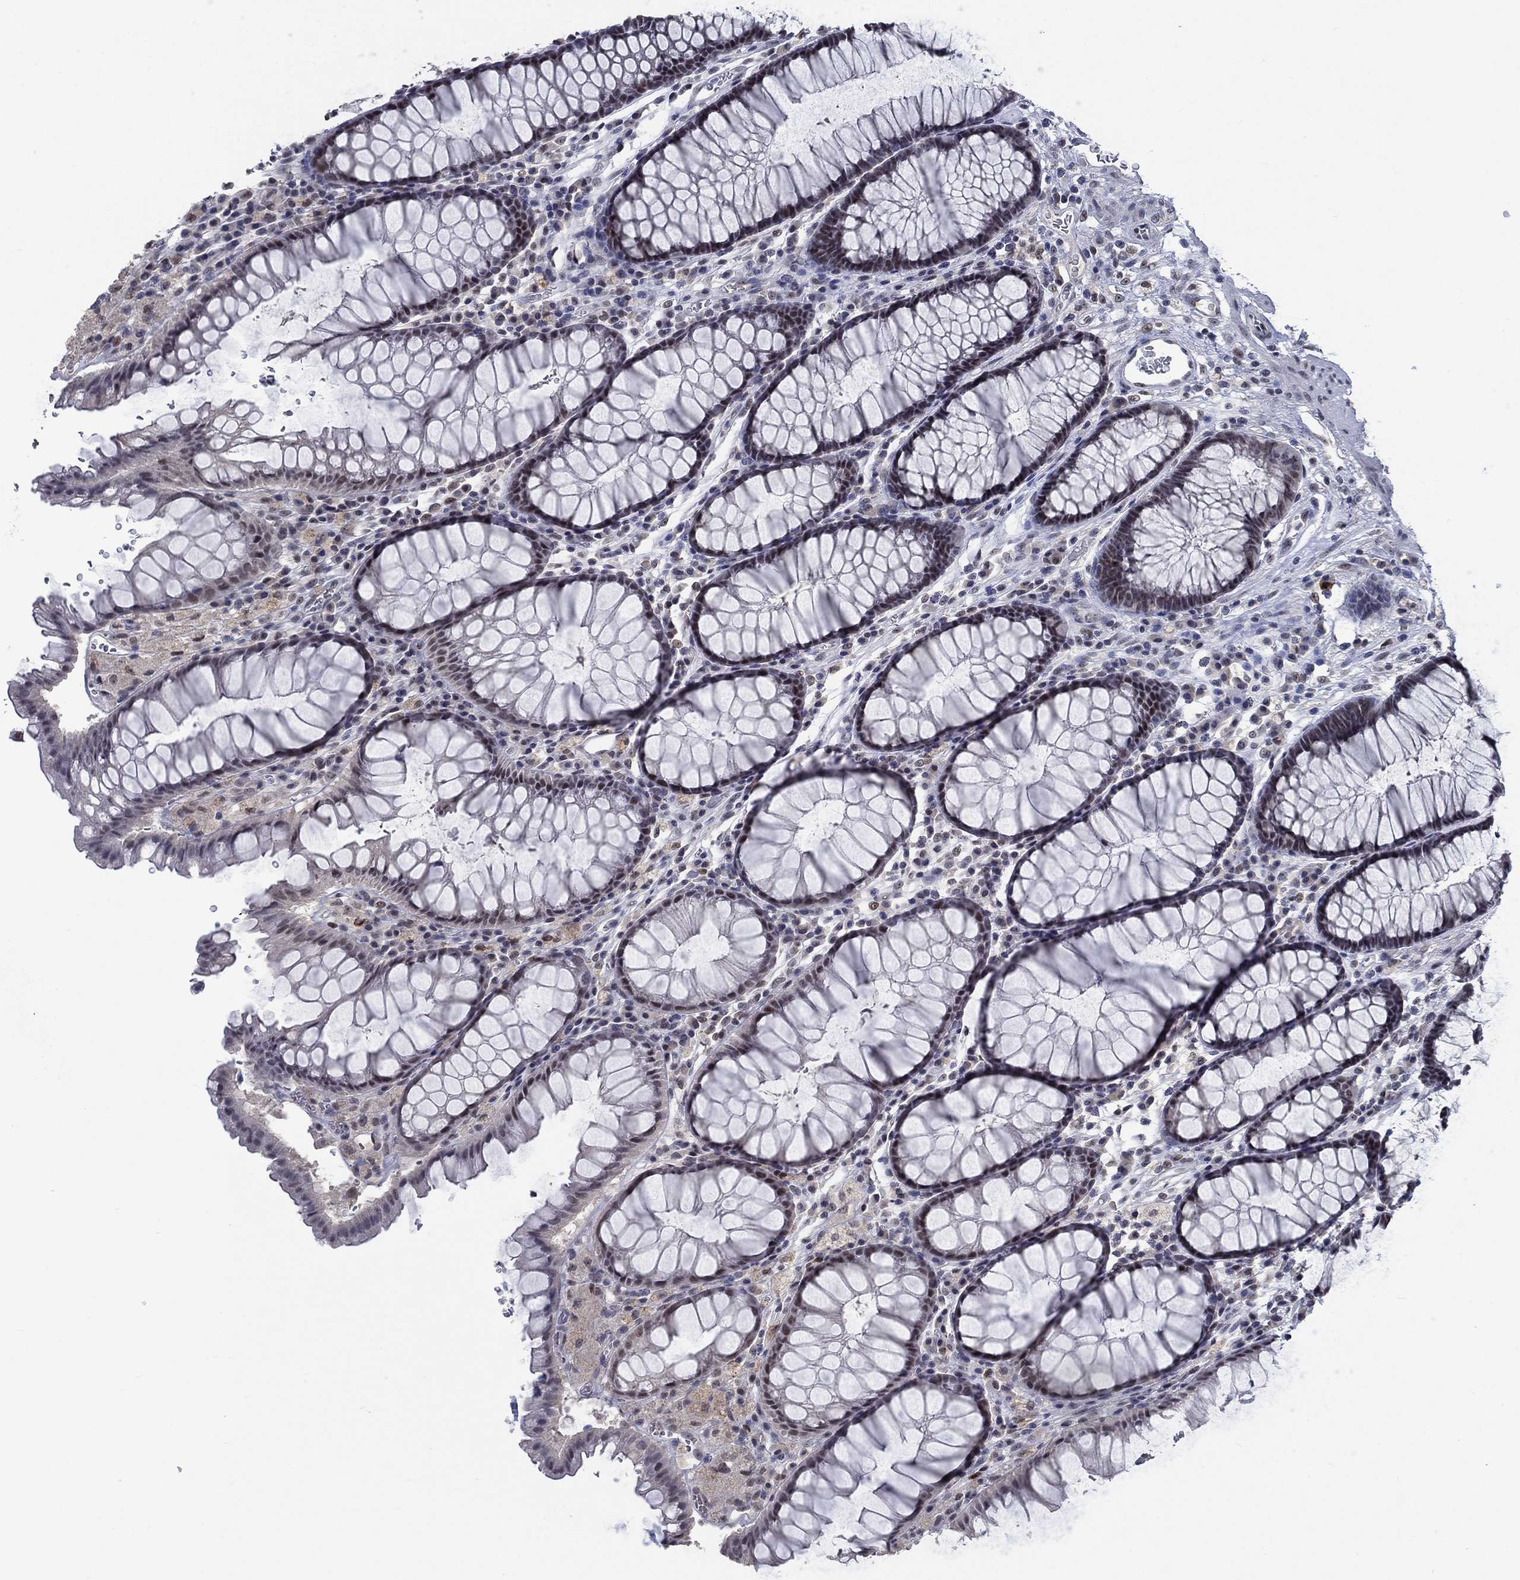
{"staining": {"intensity": "negative", "quantity": "none", "location": "none"}, "tissue": "rectum", "cell_type": "Glandular cells", "image_type": "normal", "snomed": [{"axis": "morphology", "description": "Normal tissue, NOS"}, {"axis": "topography", "description": "Rectum"}], "caption": "Glandular cells show no significant protein staining in unremarkable rectum. (DAB (3,3'-diaminobenzidine) immunohistochemistry (IHC), high magnification).", "gene": "HTN1", "patient": {"sex": "female", "age": 68}}